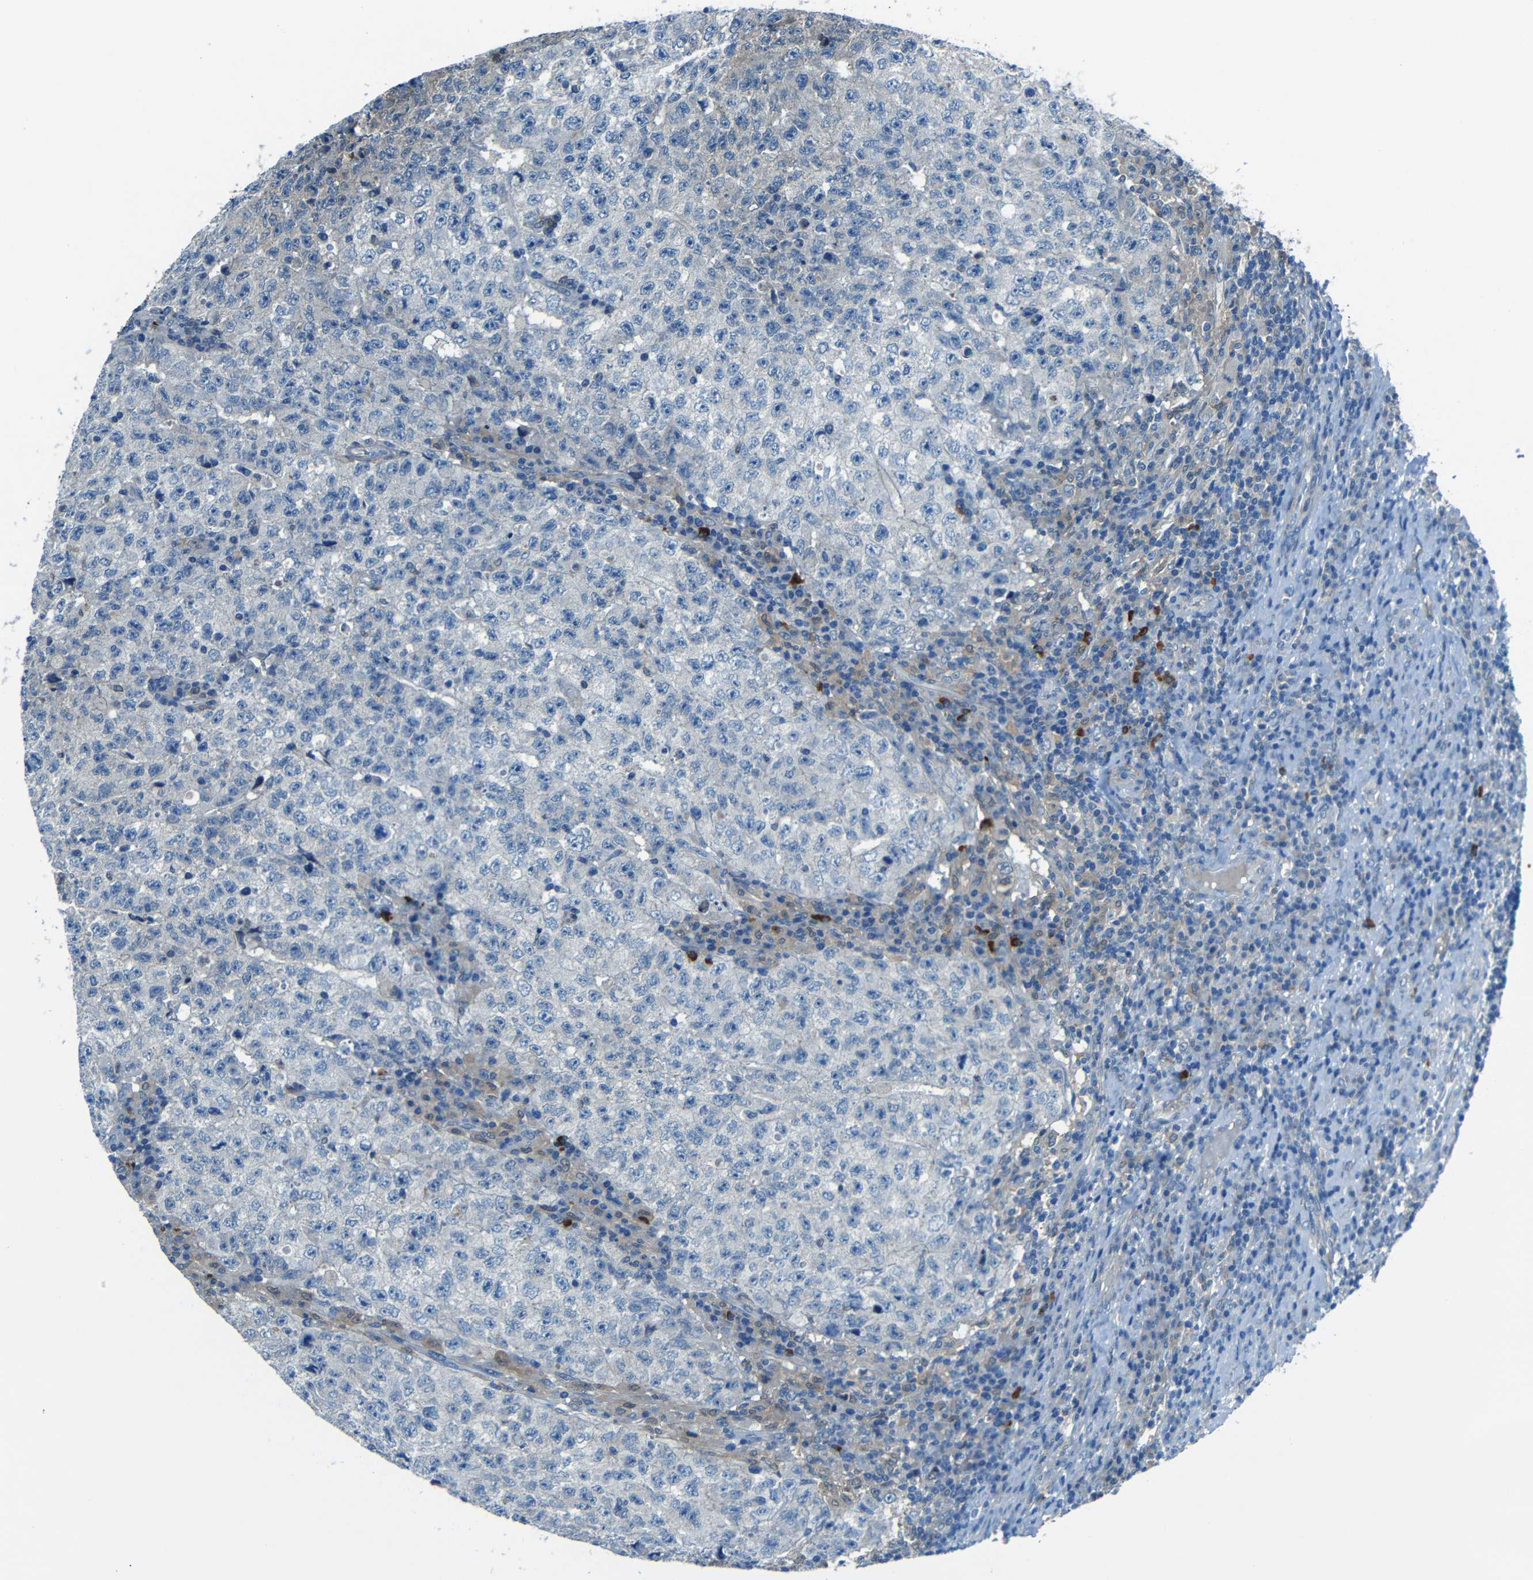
{"staining": {"intensity": "negative", "quantity": "none", "location": "none"}, "tissue": "testis cancer", "cell_type": "Tumor cells", "image_type": "cancer", "snomed": [{"axis": "morphology", "description": "Necrosis, NOS"}, {"axis": "morphology", "description": "Carcinoma, Embryonal, NOS"}, {"axis": "topography", "description": "Testis"}], "caption": "The IHC micrograph has no significant staining in tumor cells of embryonal carcinoma (testis) tissue. The staining is performed using DAB (3,3'-diaminobenzidine) brown chromogen with nuclei counter-stained in using hematoxylin.", "gene": "CYP26B1", "patient": {"sex": "male", "age": 19}}